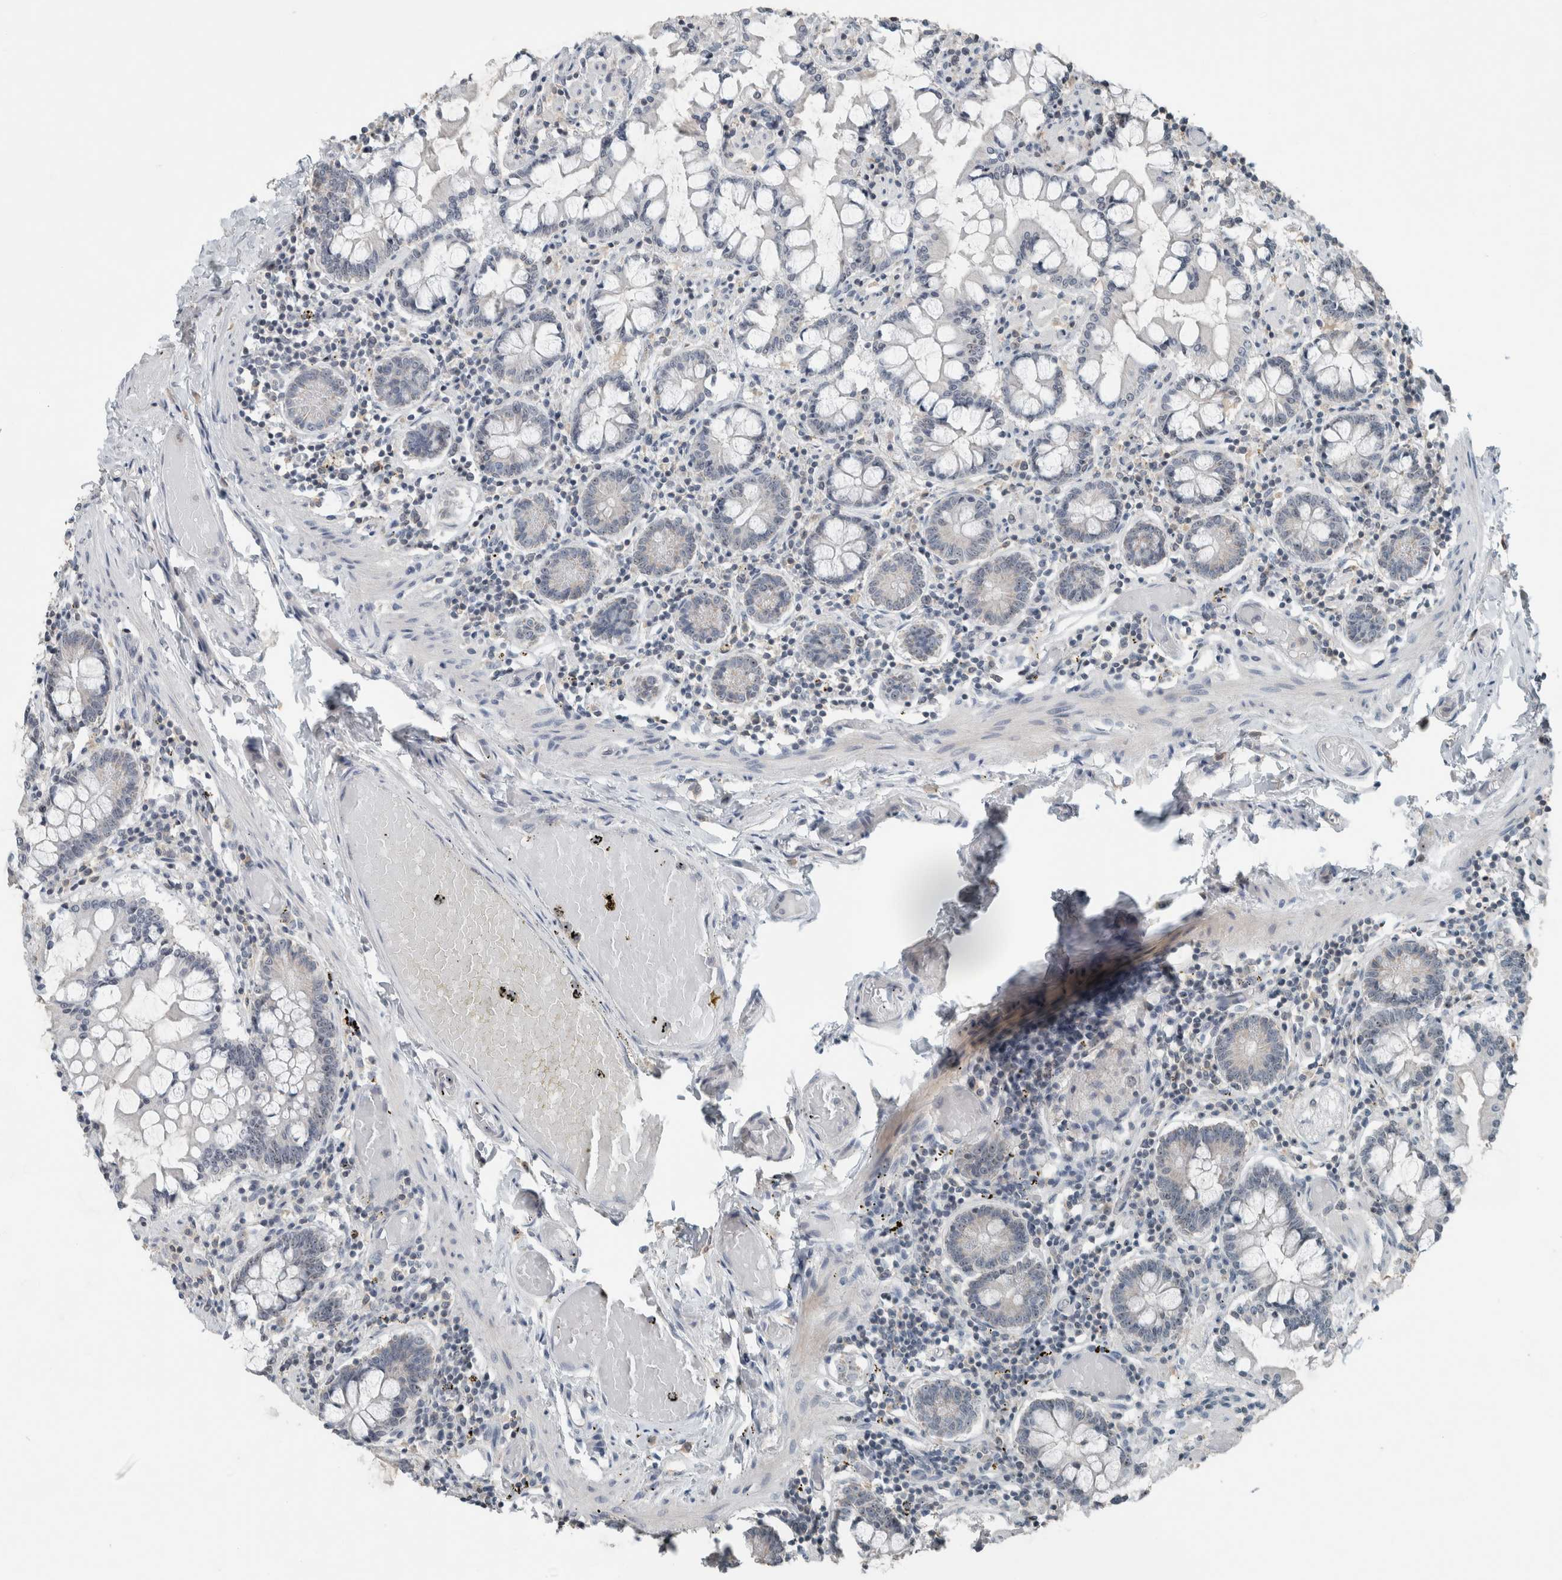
{"staining": {"intensity": "negative", "quantity": "none", "location": "none"}, "tissue": "small intestine", "cell_type": "Glandular cells", "image_type": "normal", "snomed": [{"axis": "morphology", "description": "Normal tissue, NOS"}, {"axis": "topography", "description": "Small intestine"}], "caption": "This photomicrograph is of normal small intestine stained with immunohistochemistry (IHC) to label a protein in brown with the nuclei are counter-stained blue. There is no positivity in glandular cells.", "gene": "RPF1", "patient": {"sex": "male", "age": 41}}